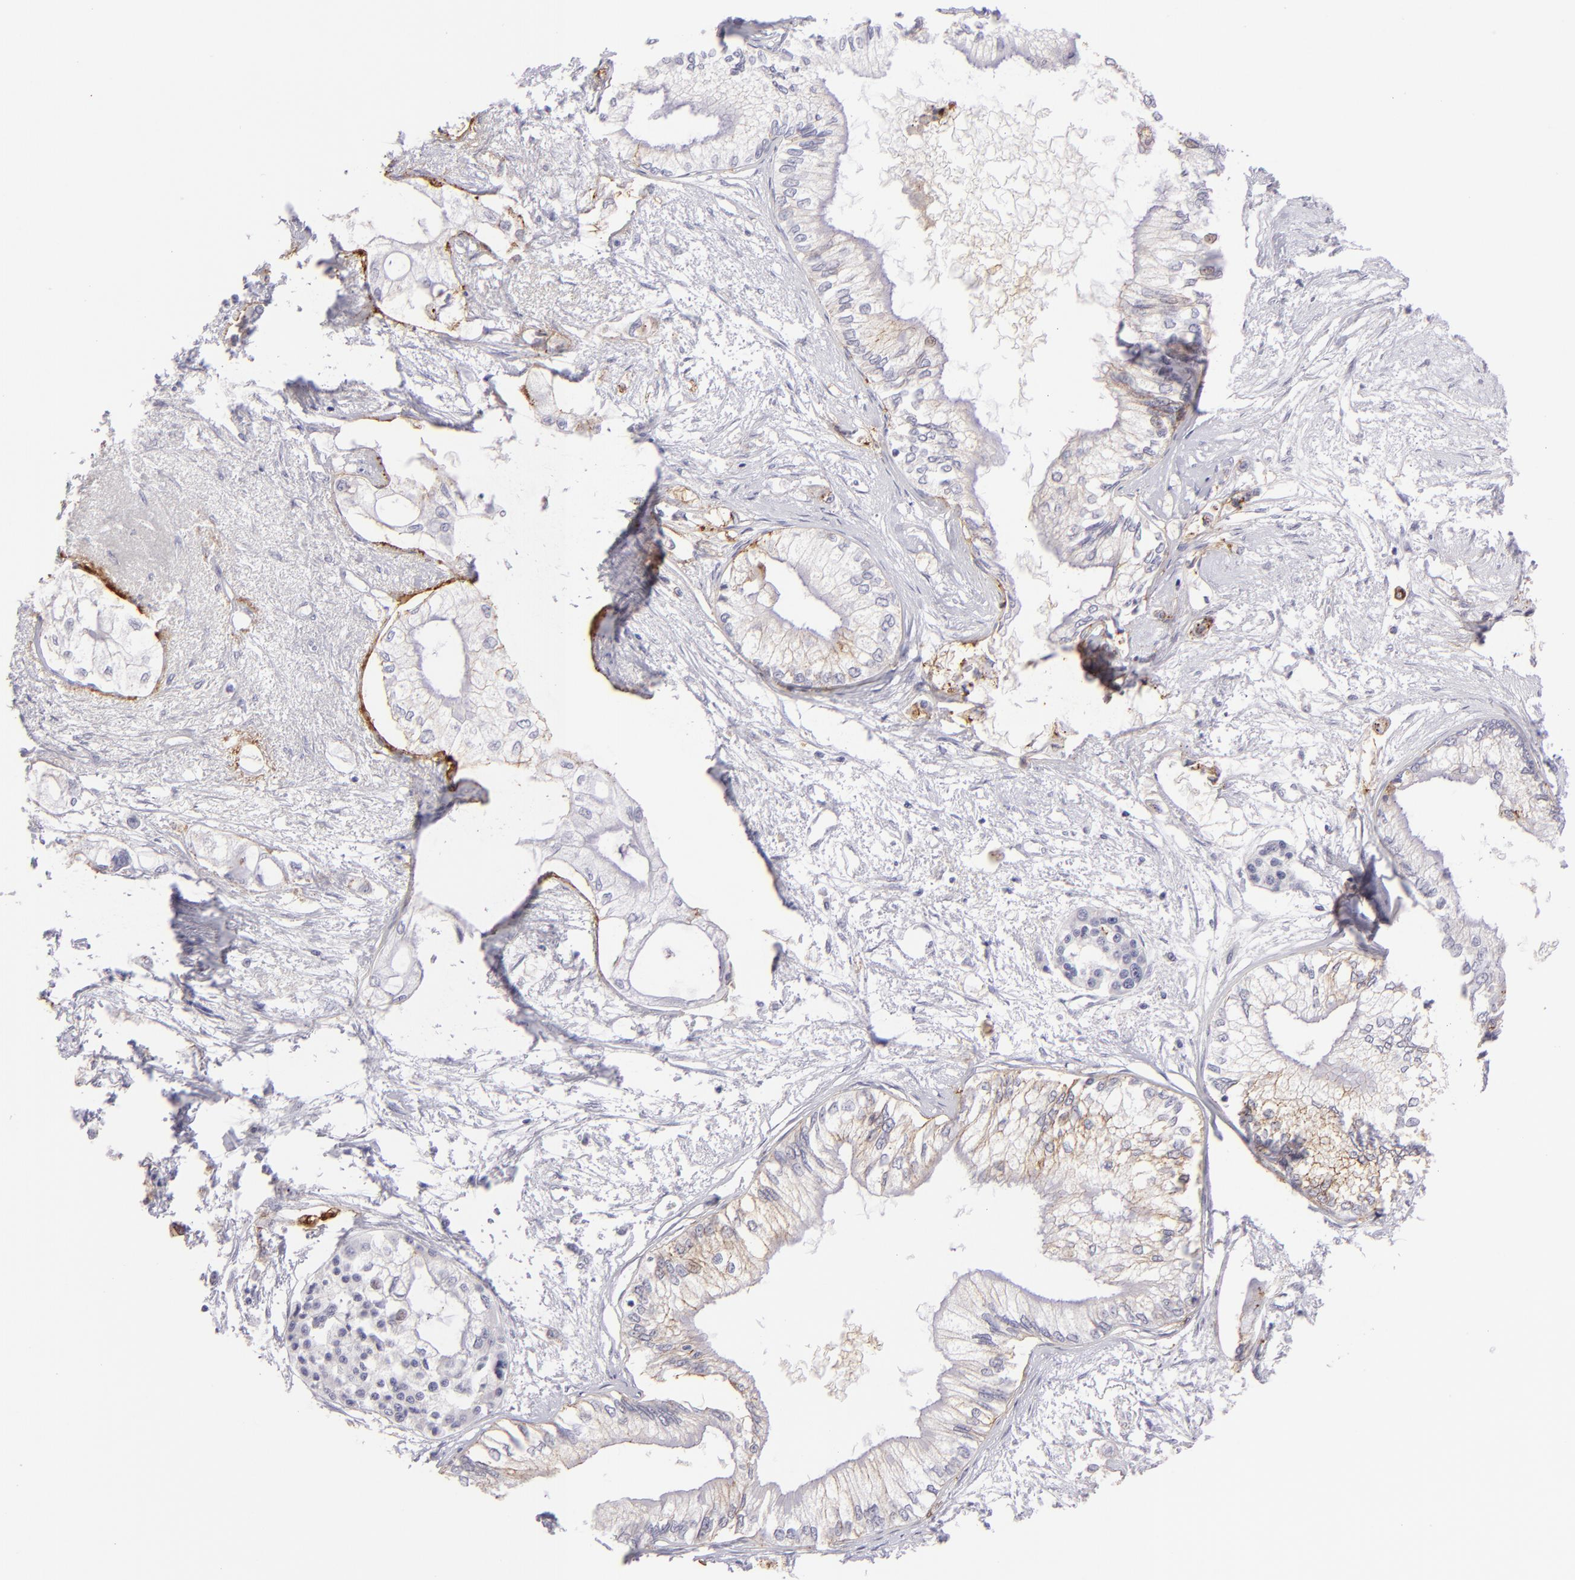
{"staining": {"intensity": "weak", "quantity": "25%-75%", "location": "cytoplasmic/membranous"}, "tissue": "pancreatic cancer", "cell_type": "Tumor cells", "image_type": "cancer", "snomed": [{"axis": "morphology", "description": "Adenocarcinoma, NOS"}, {"axis": "topography", "description": "Pancreas"}], "caption": "Protein analysis of adenocarcinoma (pancreatic) tissue demonstrates weak cytoplasmic/membranous expression in about 25%-75% of tumor cells.", "gene": "CLDN4", "patient": {"sex": "male", "age": 79}}